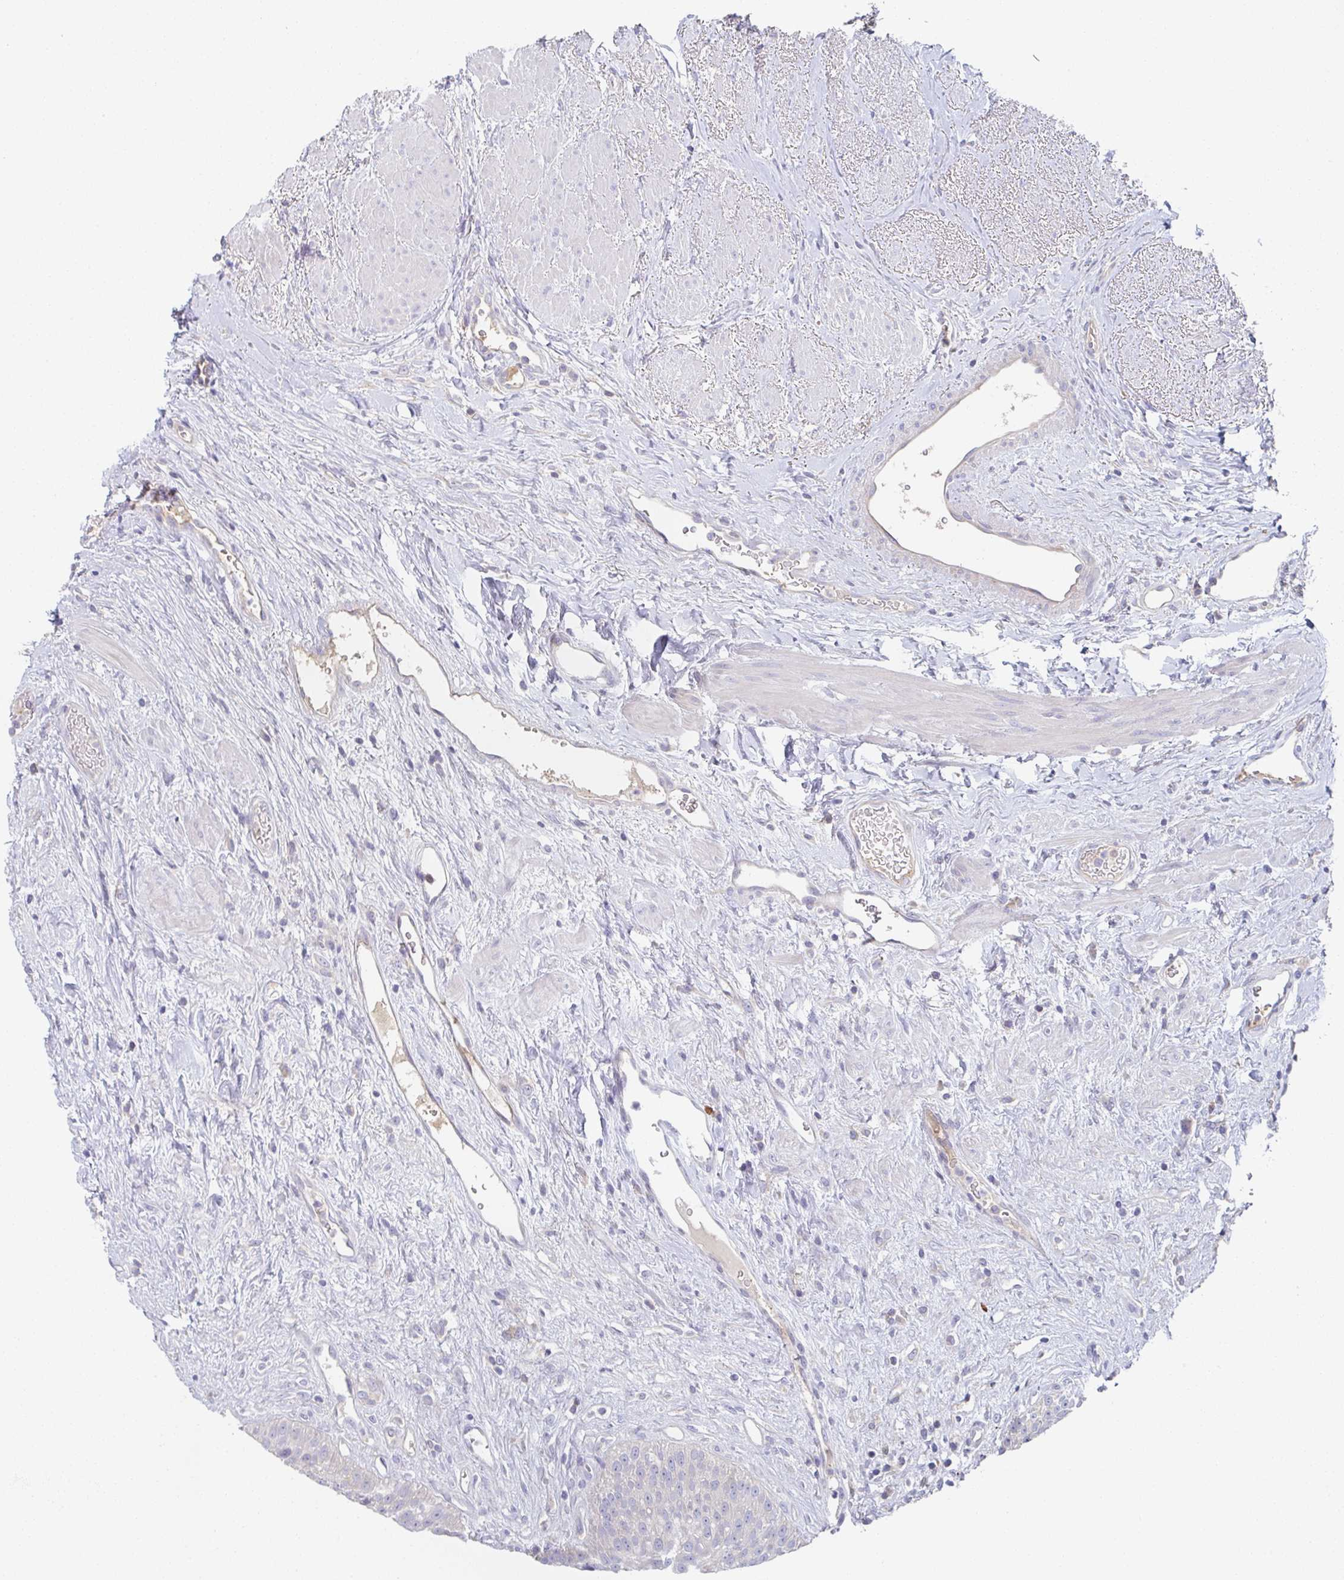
{"staining": {"intensity": "negative", "quantity": "none", "location": "none"}, "tissue": "urinary bladder", "cell_type": "Urothelial cells", "image_type": "normal", "snomed": [{"axis": "morphology", "description": "Normal tissue, NOS"}, {"axis": "topography", "description": "Urinary bladder"}], "caption": "Image shows no significant protein expression in urothelial cells of unremarkable urinary bladder.", "gene": "AMPD2", "patient": {"sex": "female", "age": 56}}